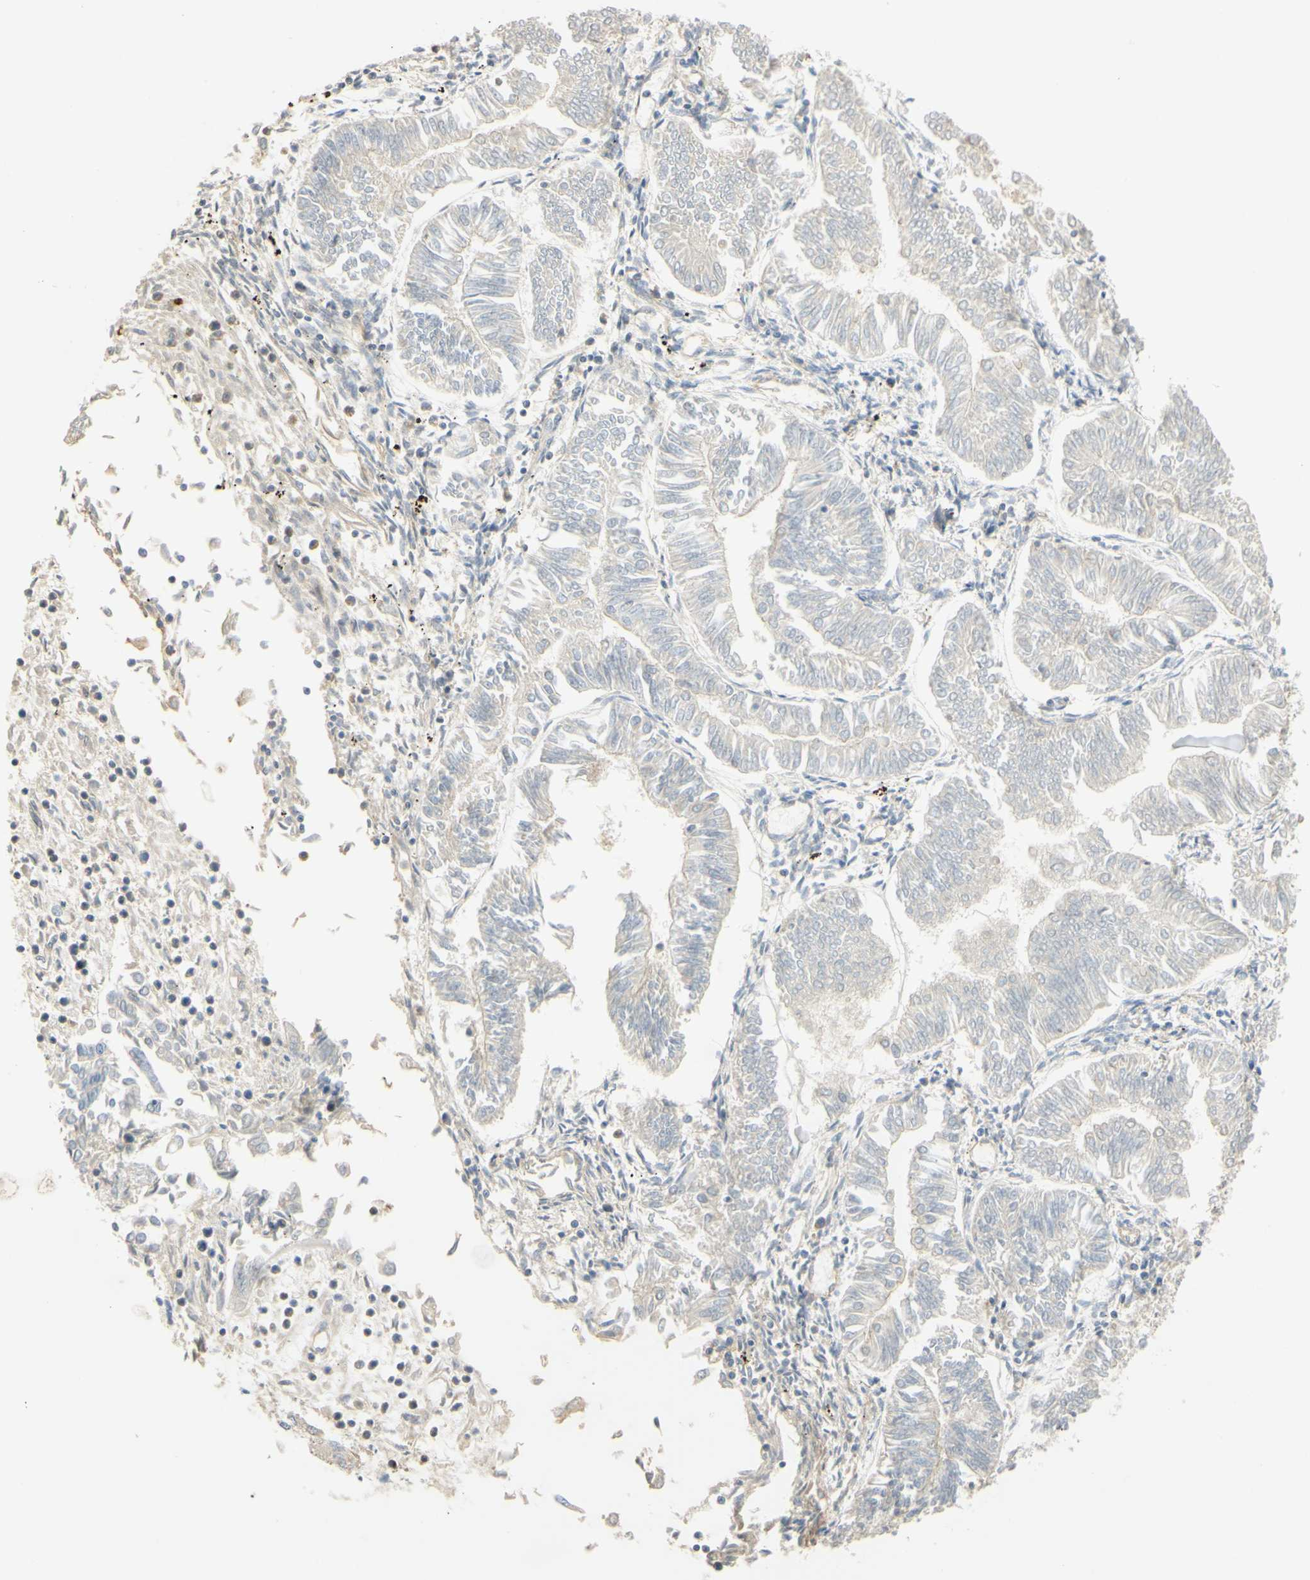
{"staining": {"intensity": "negative", "quantity": "none", "location": "none"}, "tissue": "endometrial cancer", "cell_type": "Tumor cells", "image_type": "cancer", "snomed": [{"axis": "morphology", "description": "Adenocarcinoma, NOS"}, {"axis": "topography", "description": "Endometrium"}], "caption": "This image is of endometrial cancer (adenocarcinoma) stained with immunohistochemistry (IHC) to label a protein in brown with the nuclei are counter-stained blue. There is no positivity in tumor cells.", "gene": "IKBKG", "patient": {"sex": "female", "age": 53}}